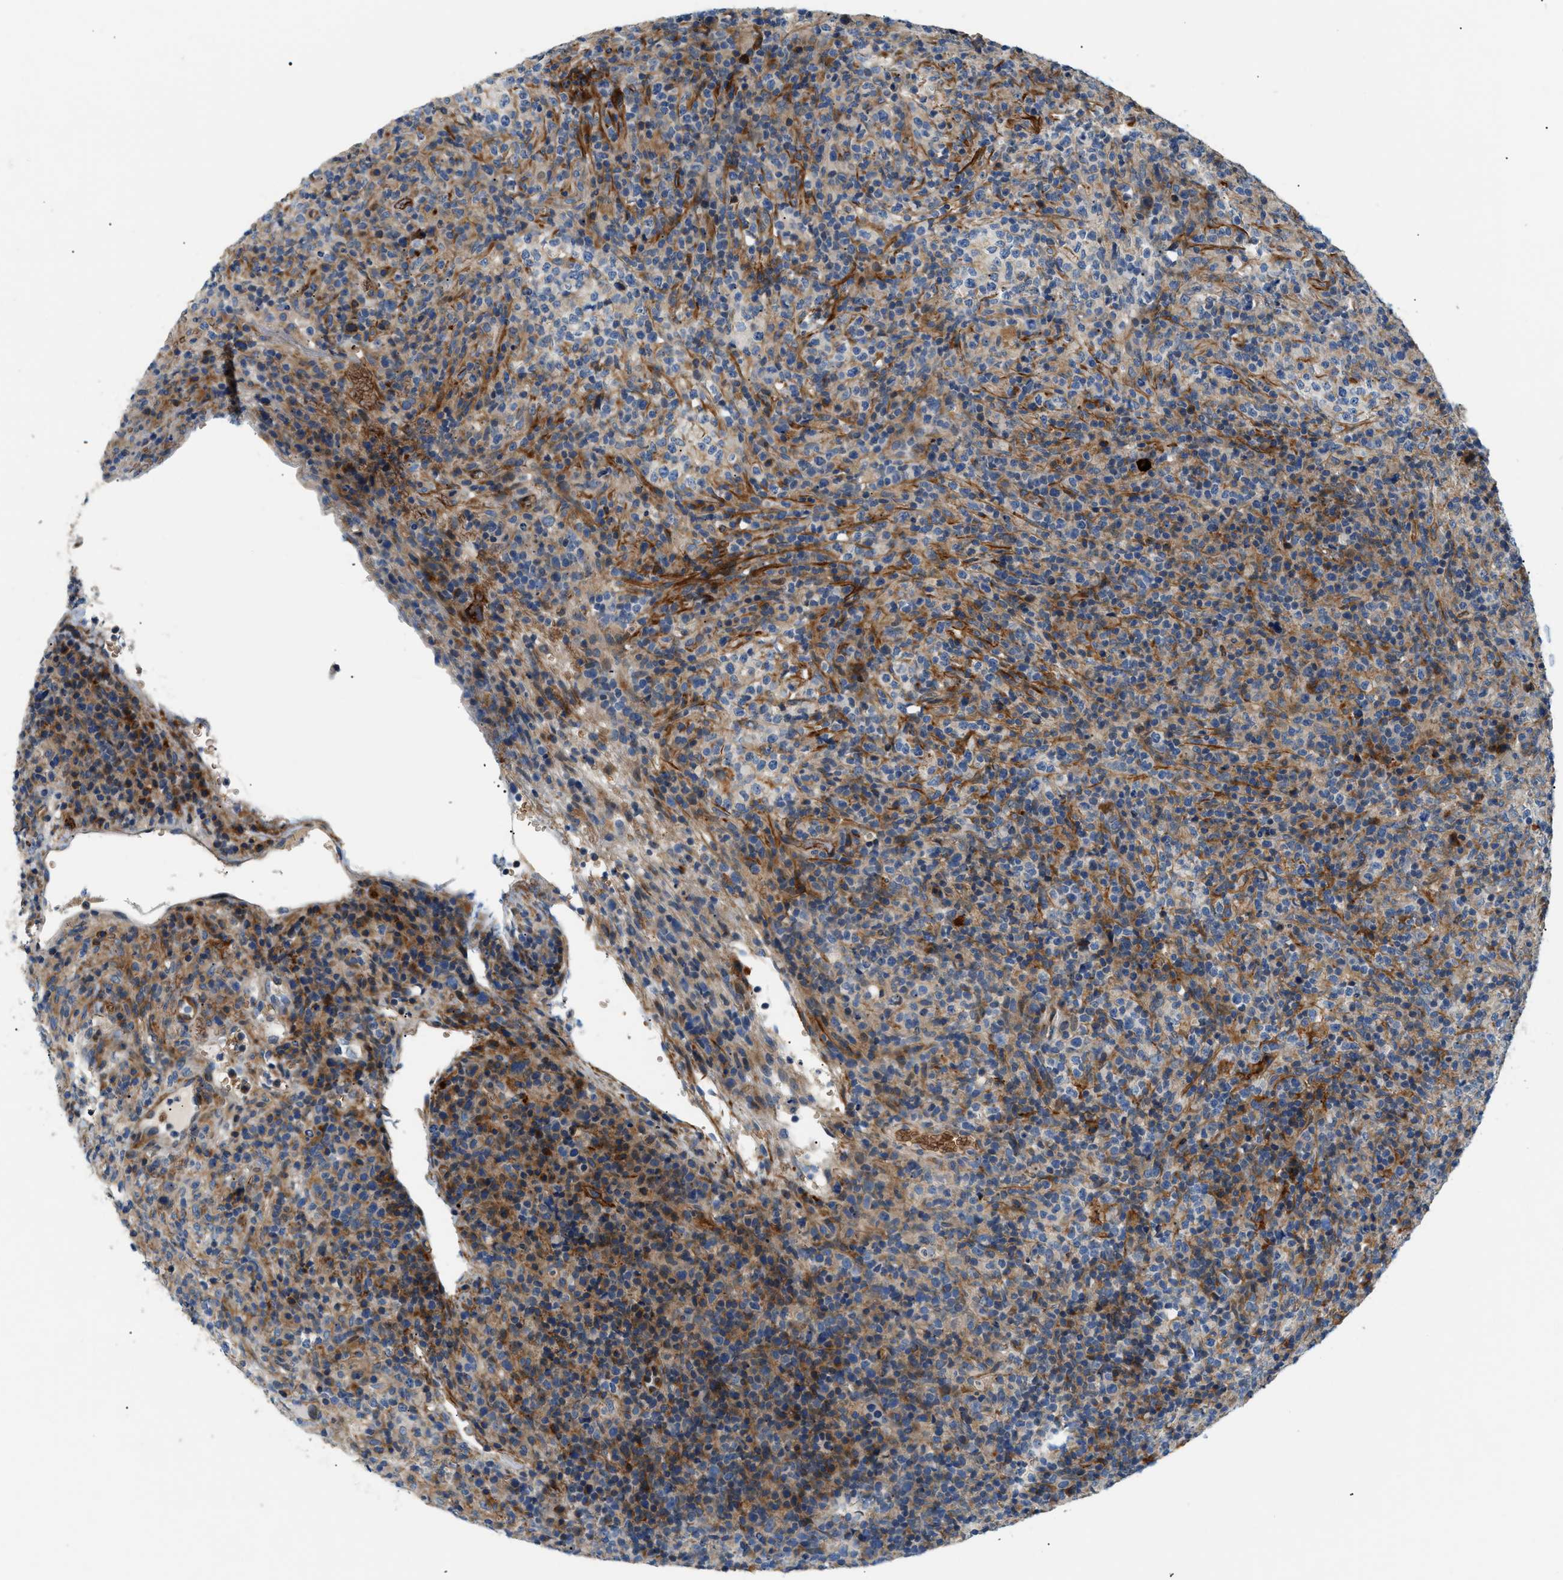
{"staining": {"intensity": "weak", "quantity": "25%-75%", "location": "cytoplasmic/membranous"}, "tissue": "lymphoma", "cell_type": "Tumor cells", "image_type": "cancer", "snomed": [{"axis": "morphology", "description": "Malignant lymphoma, non-Hodgkin's type, High grade"}, {"axis": "topography", "description": "Lymph node"}], "caption": "A low amount of weak cytoplasmic/membranous expression is appreciated in about 25%-75% of tumor cells in lymphoma tissue. The staining is performed using DAB brown chromogen to label protein expression. The nuclei are counter-stained blue using hematoxylin.", "gene": "DHODH", "patient": {"sex": "female", "age": 76}}